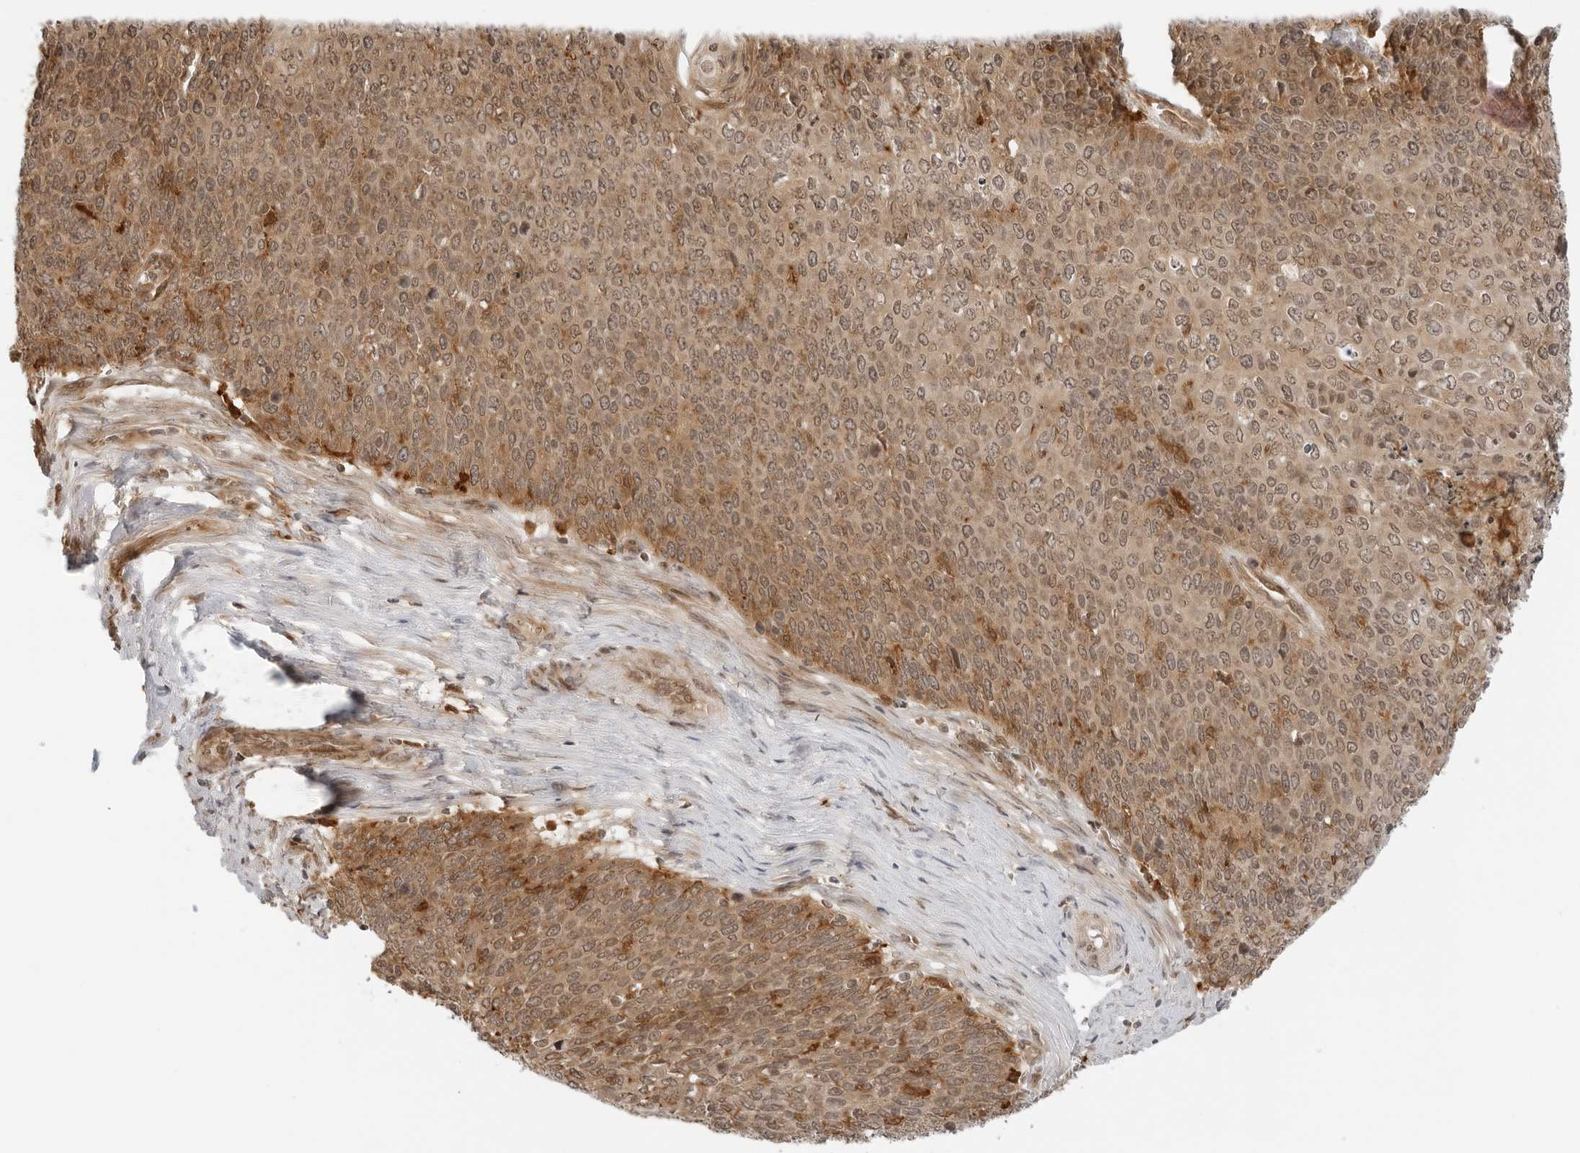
{"staining": {"intensity": "moderate", "quantity": ">75%", "location": "cytoplasmic/membranous"}, "tissue": "cervical cancer", "cell_type": "Tumor cells", "image_type": "cancer", "snomed": [{"axis": "morphology", "description": "Squamous cell carcinoma, NOS"}, {"axis": "topography", "description": "Cervix"}], "caption": "There is medium levels of moderate cytoplasmic/membranous staining in tumor cells of cervical squamous cell carcinoma, as demonstrated by immunohistochemical staining (brown color).", "gene": "RC3H1", "patient": {"sex": "female", "age": 39}}